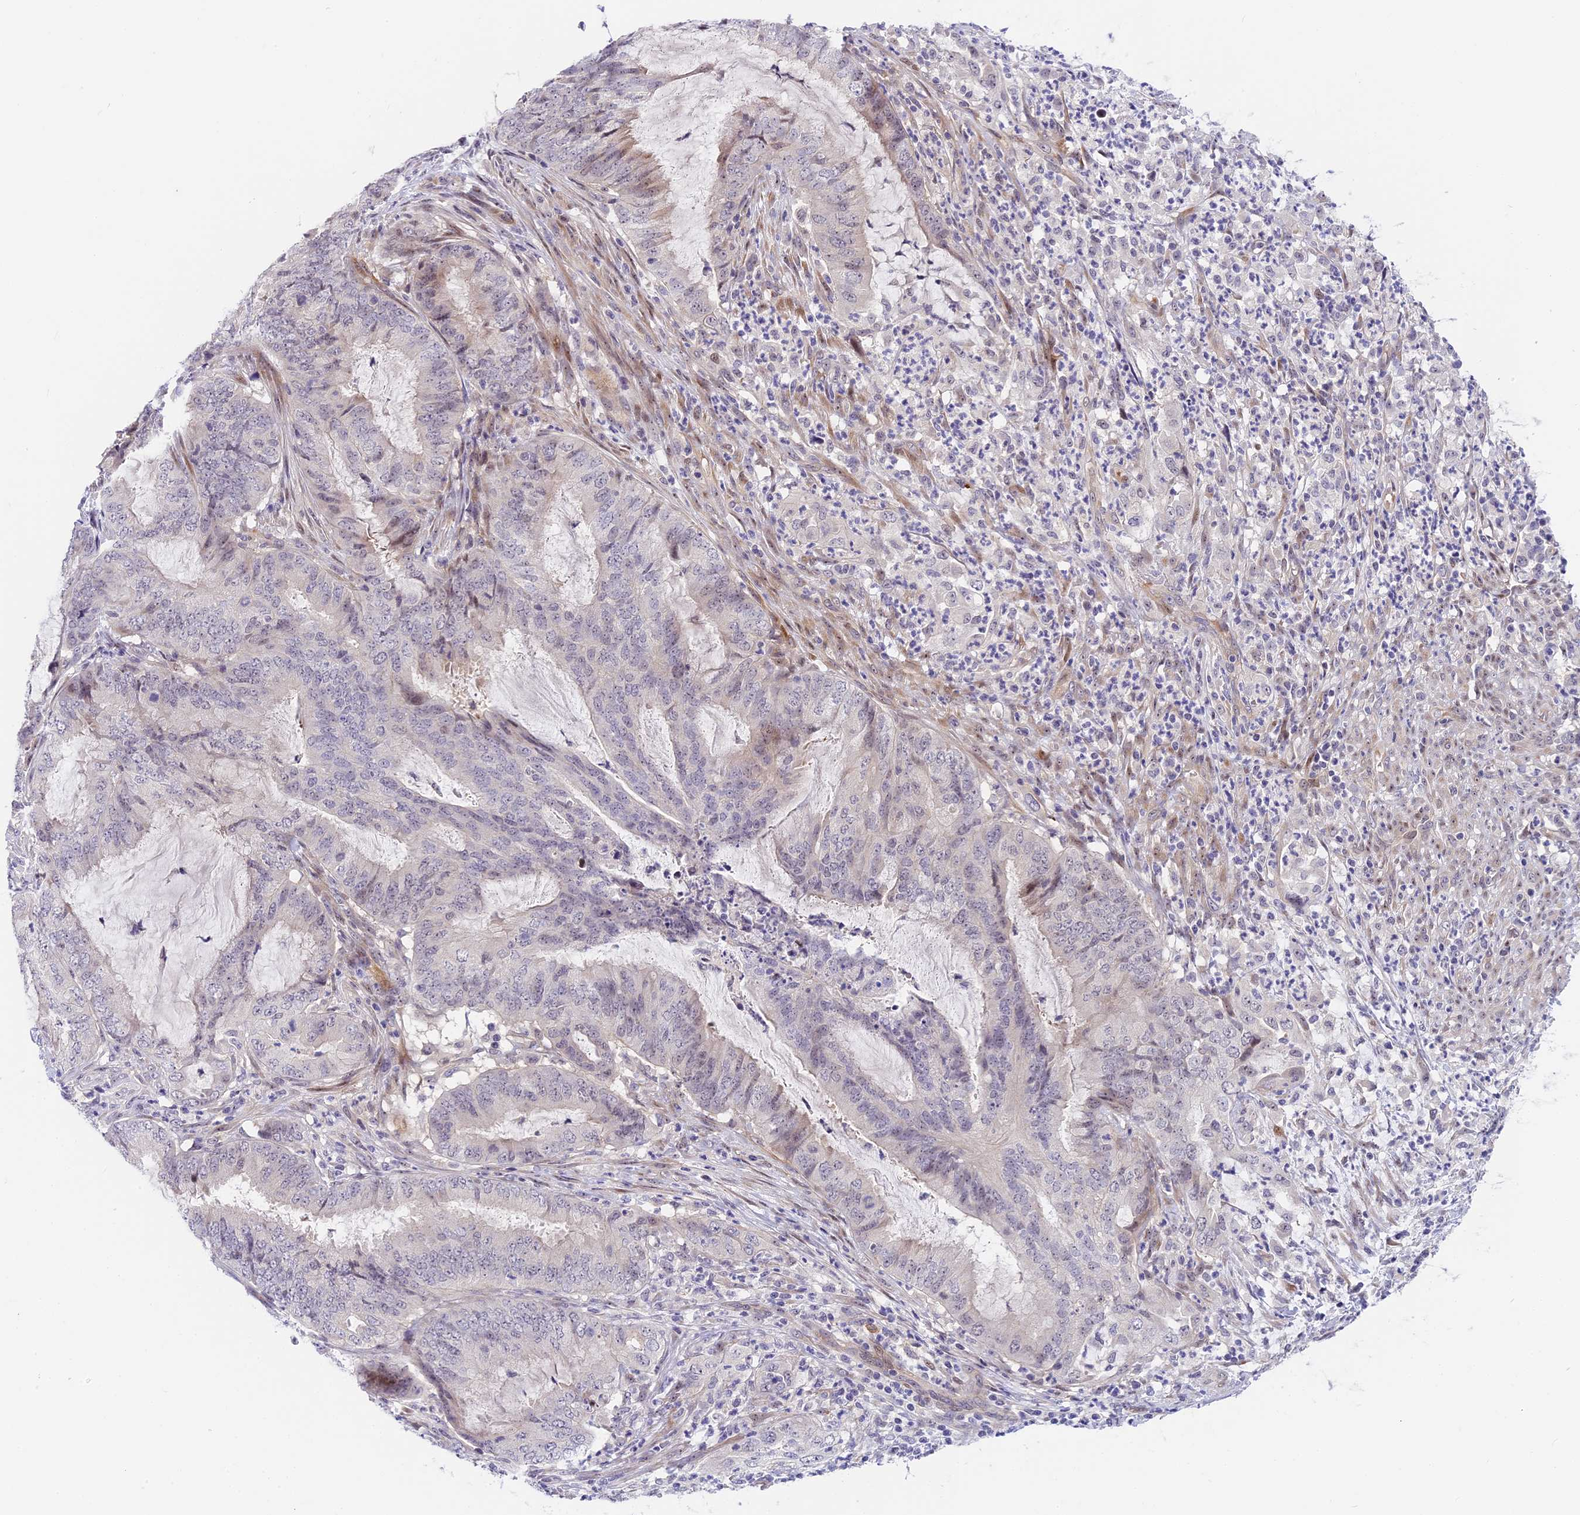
{"staining": {"intensity": "negative", "quantity": "none", "location": "none"}, "tissue": "endometrial cancer", "cell_type": "Tumor cells", "image_type": "cancer", "snomed": [{"axis": "morphology", "description": "Adenocarcinoma, NOS"}, {"axis": "topography", "description": "Endometrium"}], "caption": "Immunohistochemistry (IHC) of endometrial cancer shows no positivity in tumor cells.", "gene": "MIDN", "patient": {"sex": "female", "age": 51}}